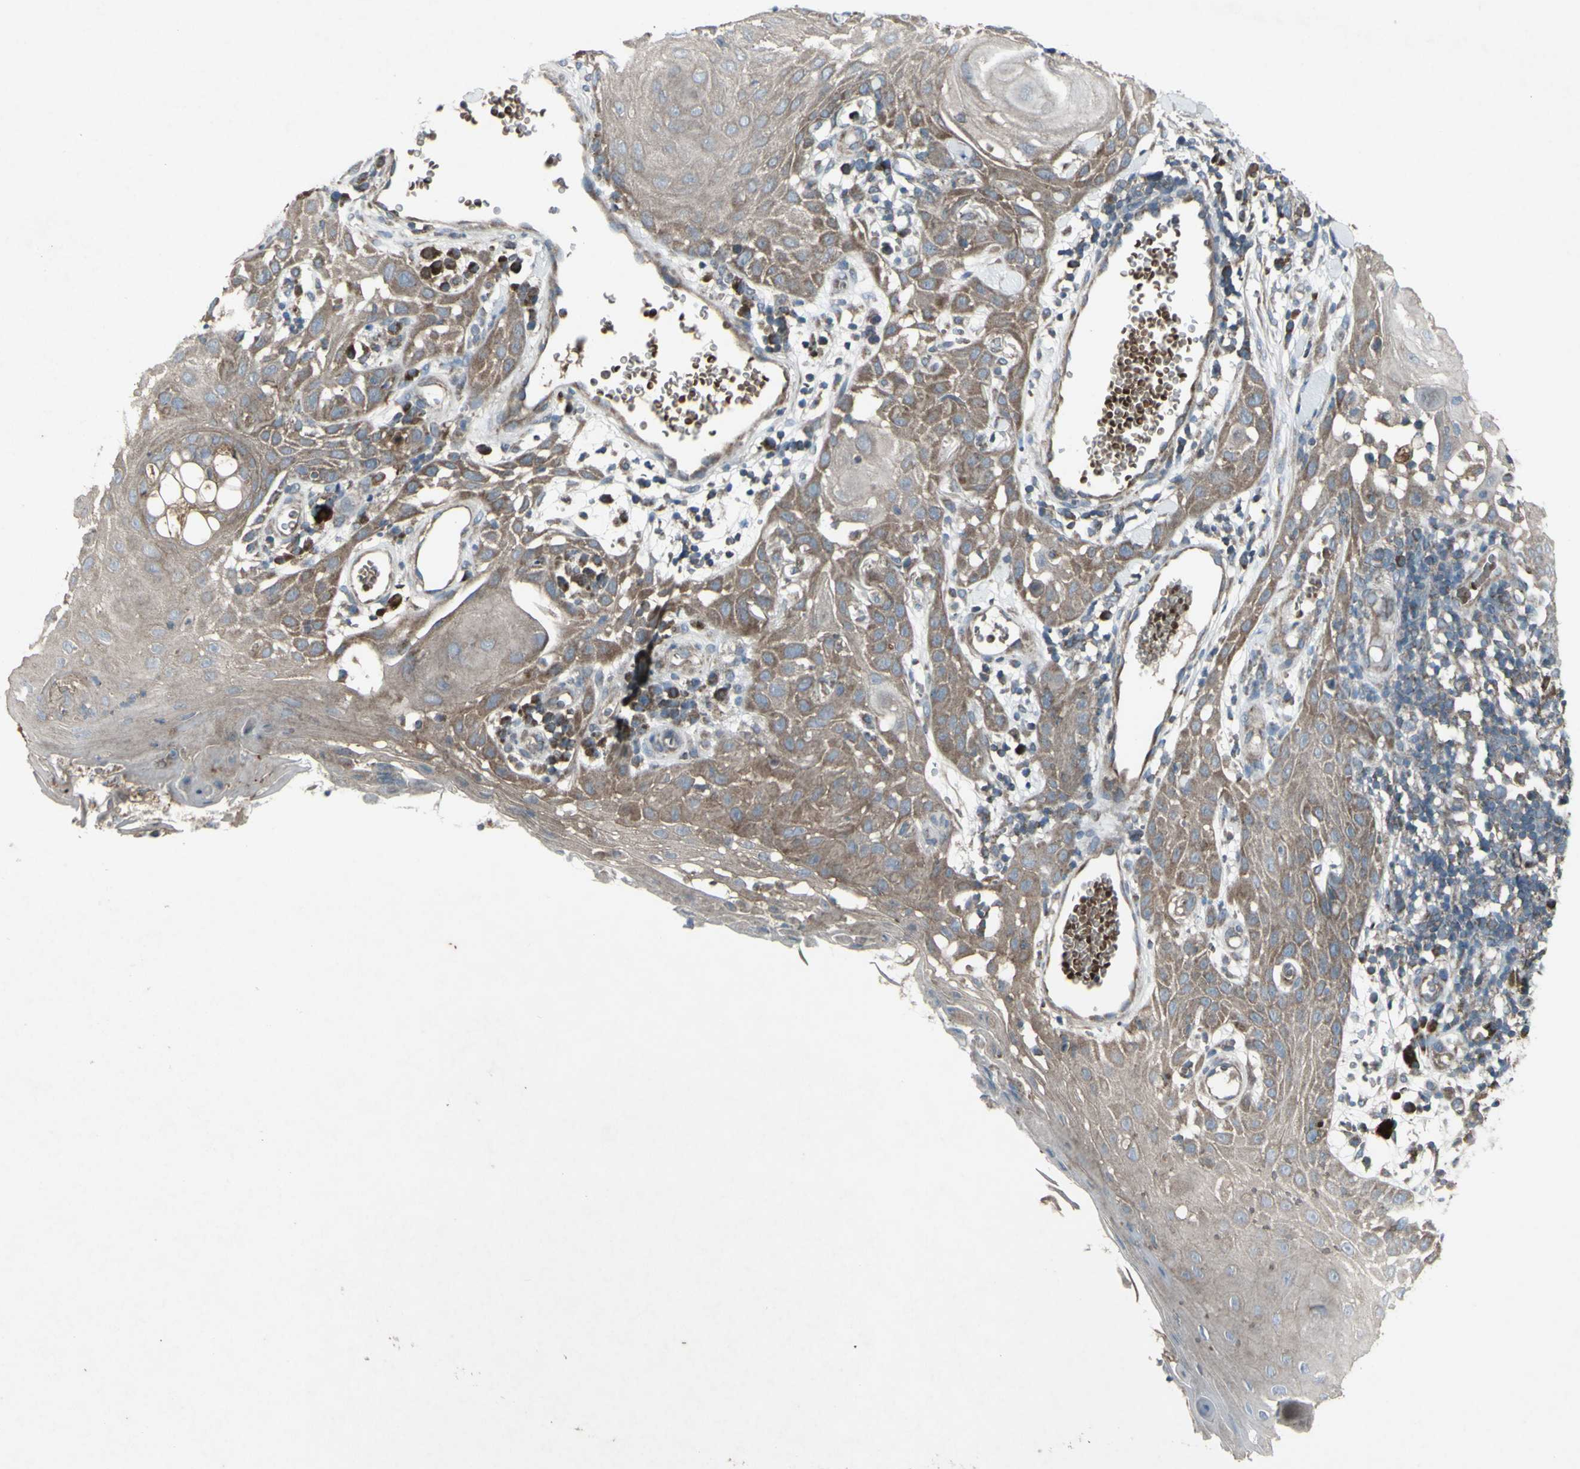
{"staining": {"intensity": "weak", "quantity": ">75%", "location": "cytoplasmic/membranous"}, "tissue": "skin cancer", "cell_type": "Tumor cells", "image_type": "cancer", "snomed": [{"axis": "morphology", "description": "Squamous cell carcinoma, NOS"}, {"axis": "topography", "description": "Skin"}], "caption": "Weak cytoplasmic/membranous expression is identified in about >75% of tumor cells in squamous cell carcinoma (skin). The staining was performed using DAB (3,3'-diaminobenzidine), with brown indicating positive protein expression. Nuclei are stained blue with hematoxylin.", "gene": "SHC1", "patient": {"sex": "male", "age": 24}}